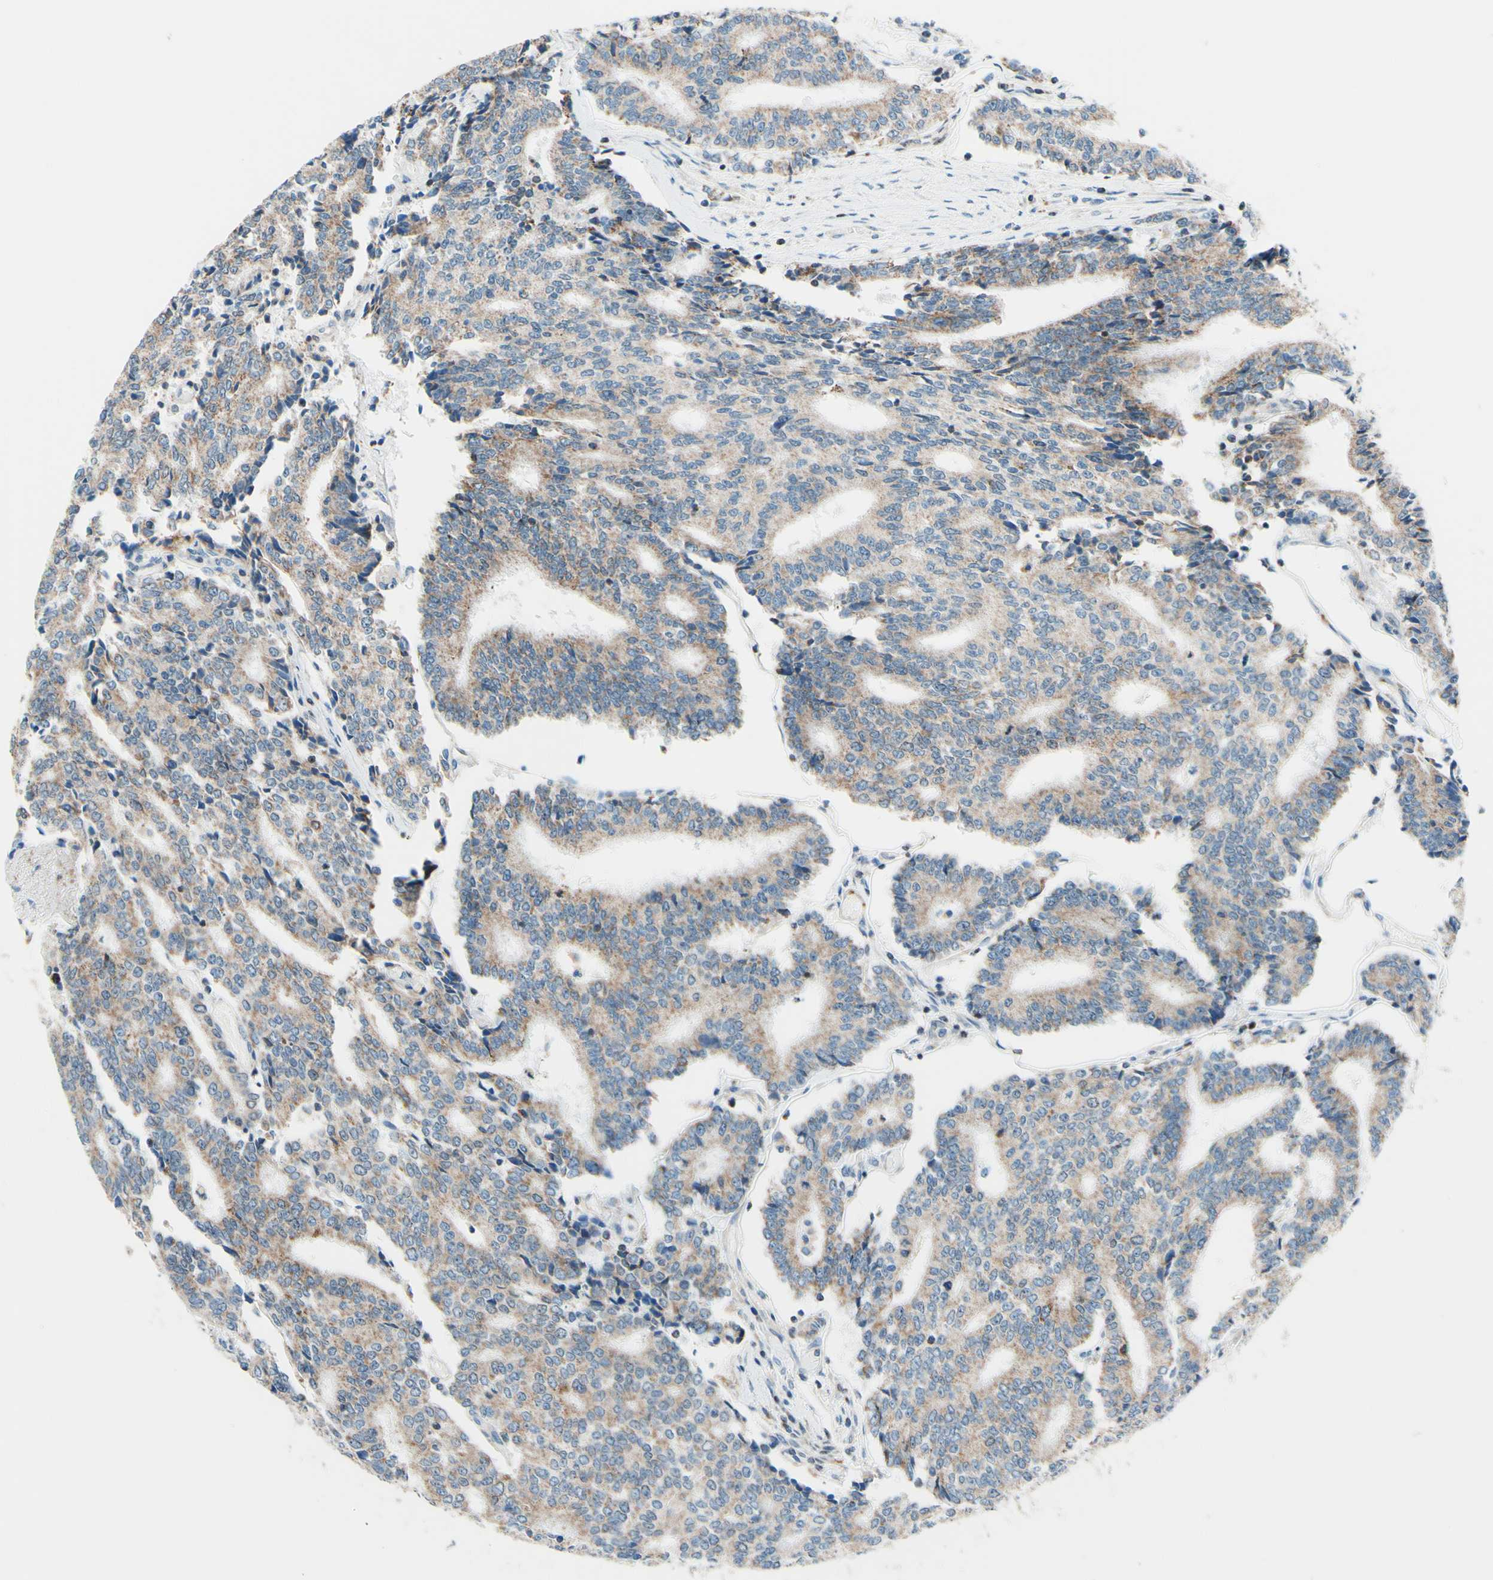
{"staining": {"intensity": "weak", "quantity": ">75%", "location": "cytoplasmic/membranous"}, "tissue": "prostate cancer", "cell_type": "Tumor cells", "image_type": "cancer", "snomed": [{"axis": "morphology", "description": "Normal tissue, NOS"}, {"axis": "morphology", "description": "Adenocarcinoma, High grade"}, {"axis": "topography", "description": "Prostate"}, {"axis": "topography", "description": "Seminal veicle"}], "caption": "The histopathology image reveals staining of high-grade adenocarcinoma (prostate), revealing weak cytoplasmic/membranous protein staining (brown color) within tumor cells. (brown staining indicates protein expression, while blue staining denotes nuclei).", "gene": "CBX7", "patient": {"sex": "male", "age": 55}}